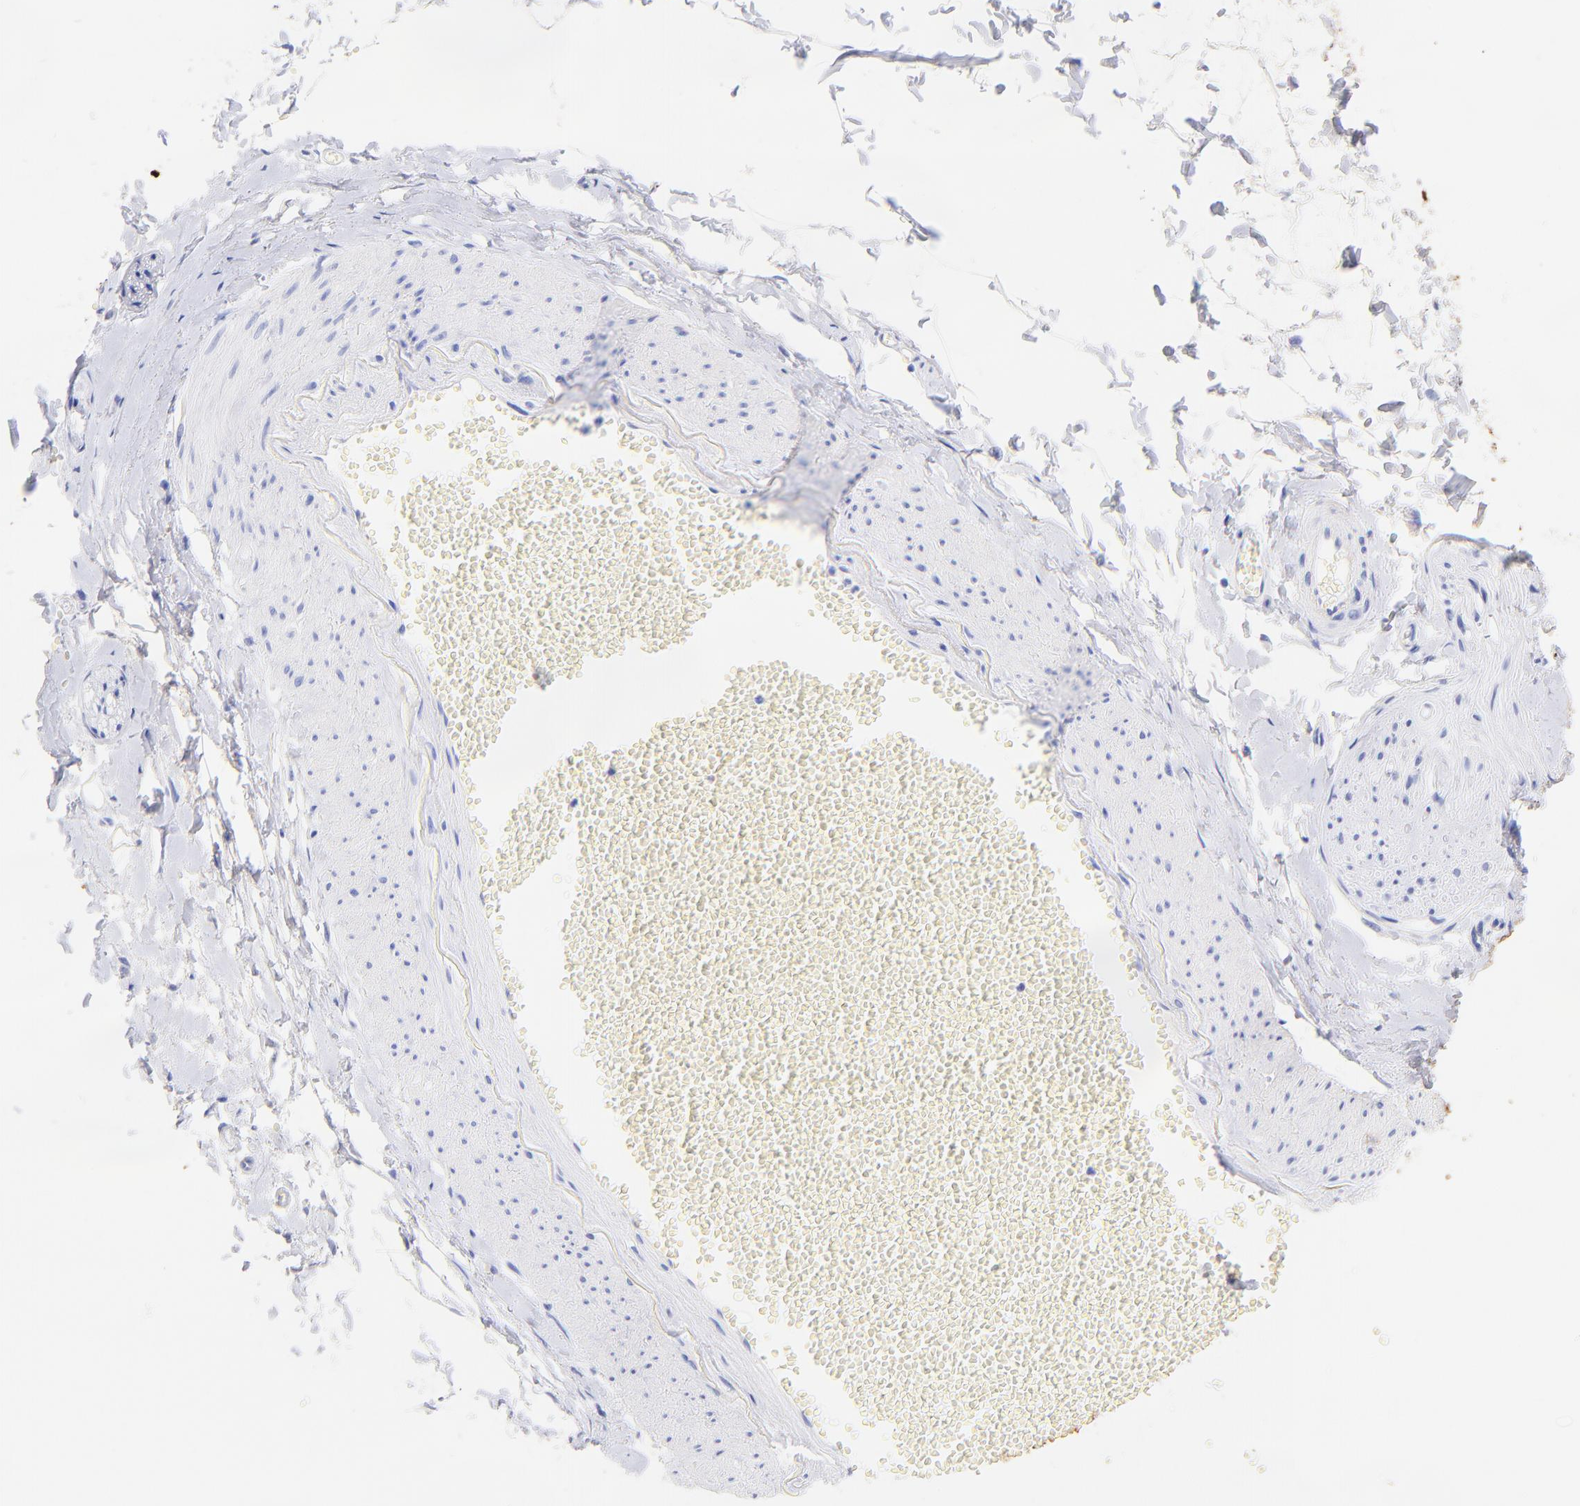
{"staining": {"intensity": "negative", "quantity": "none", "location": "none"}, "tissue": "adipose tissue", "cell_type": "Adipocytes", "image_type": "normal", "snomed": [{"axis": "morphology", "description": "Normal tissue, NOS"}, {"axis": "morphology", "description": "Inflammation, NOS"}, {"axis": "topography", "description": "Salivary gland"}, {"axis": "topography", "description": "Peripheral nerve tissue"}], "caption": "Immunohistochemistry of unremarkable adipose tissue reveals no staining in adipocytes.", "gene": "KRT19", "patient": {"sex": "female", "age": 75}}